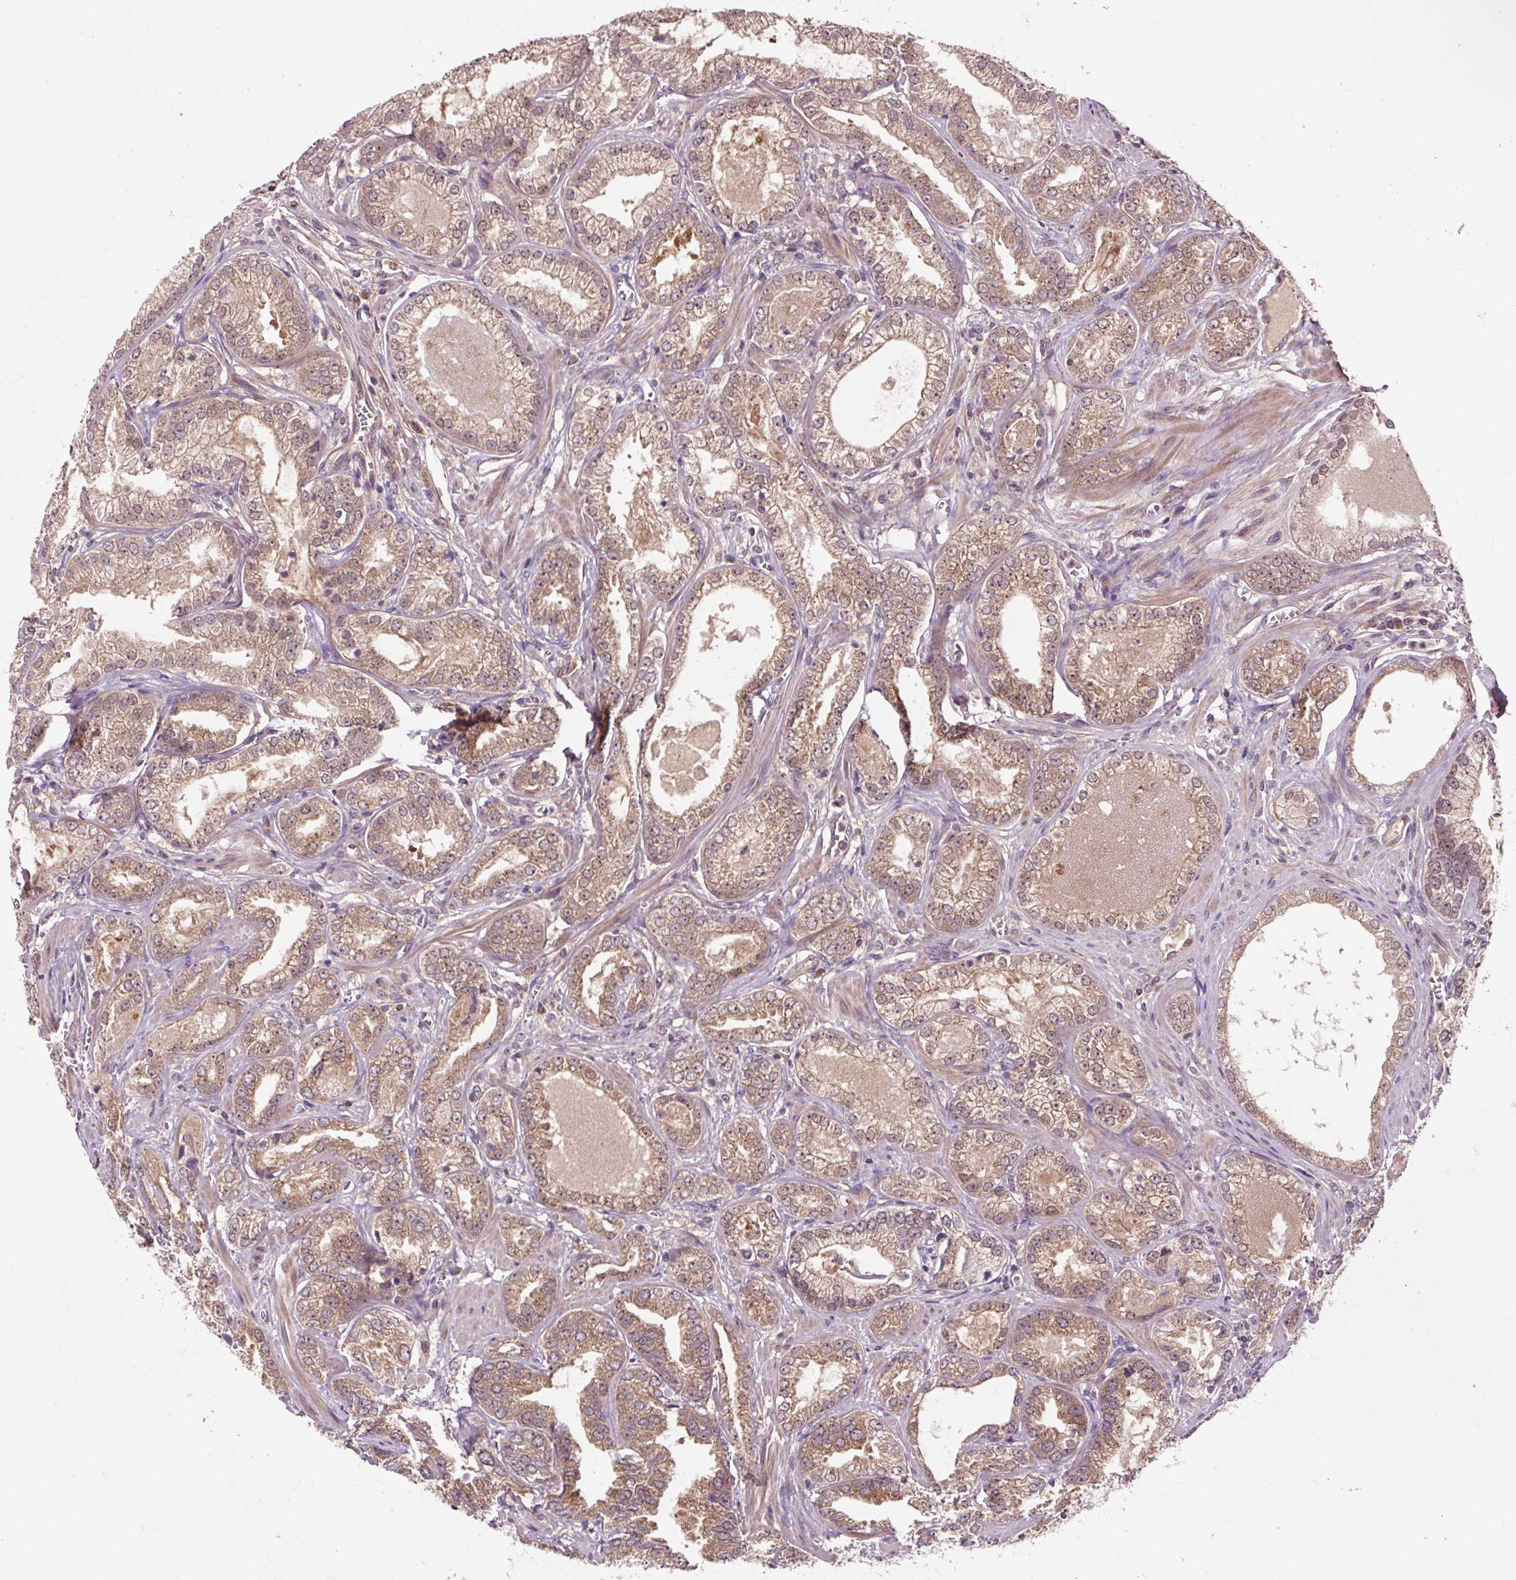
{"staining": {"intensity": "moderate", "quantity": ">75%", "location": "cytoplasmic/membranous"}, "tissue": "prostate cancer", "cell_type": "Tumor cells", "image_type": "cancer", "snomed": [{"axis": "morphology", "description": "Adenocarcinoma, Medium grade"}, {"axis": "topography", "description": "Prostate"}], "caption": "The image displays a brown stain indicating the presence of a protein in the cytoplasmic/membranous of tumor cells in prostate medium-grade adenocarcinoma.", "gene": "MMS19", "patient": {"sex": "male", "age": 57}}